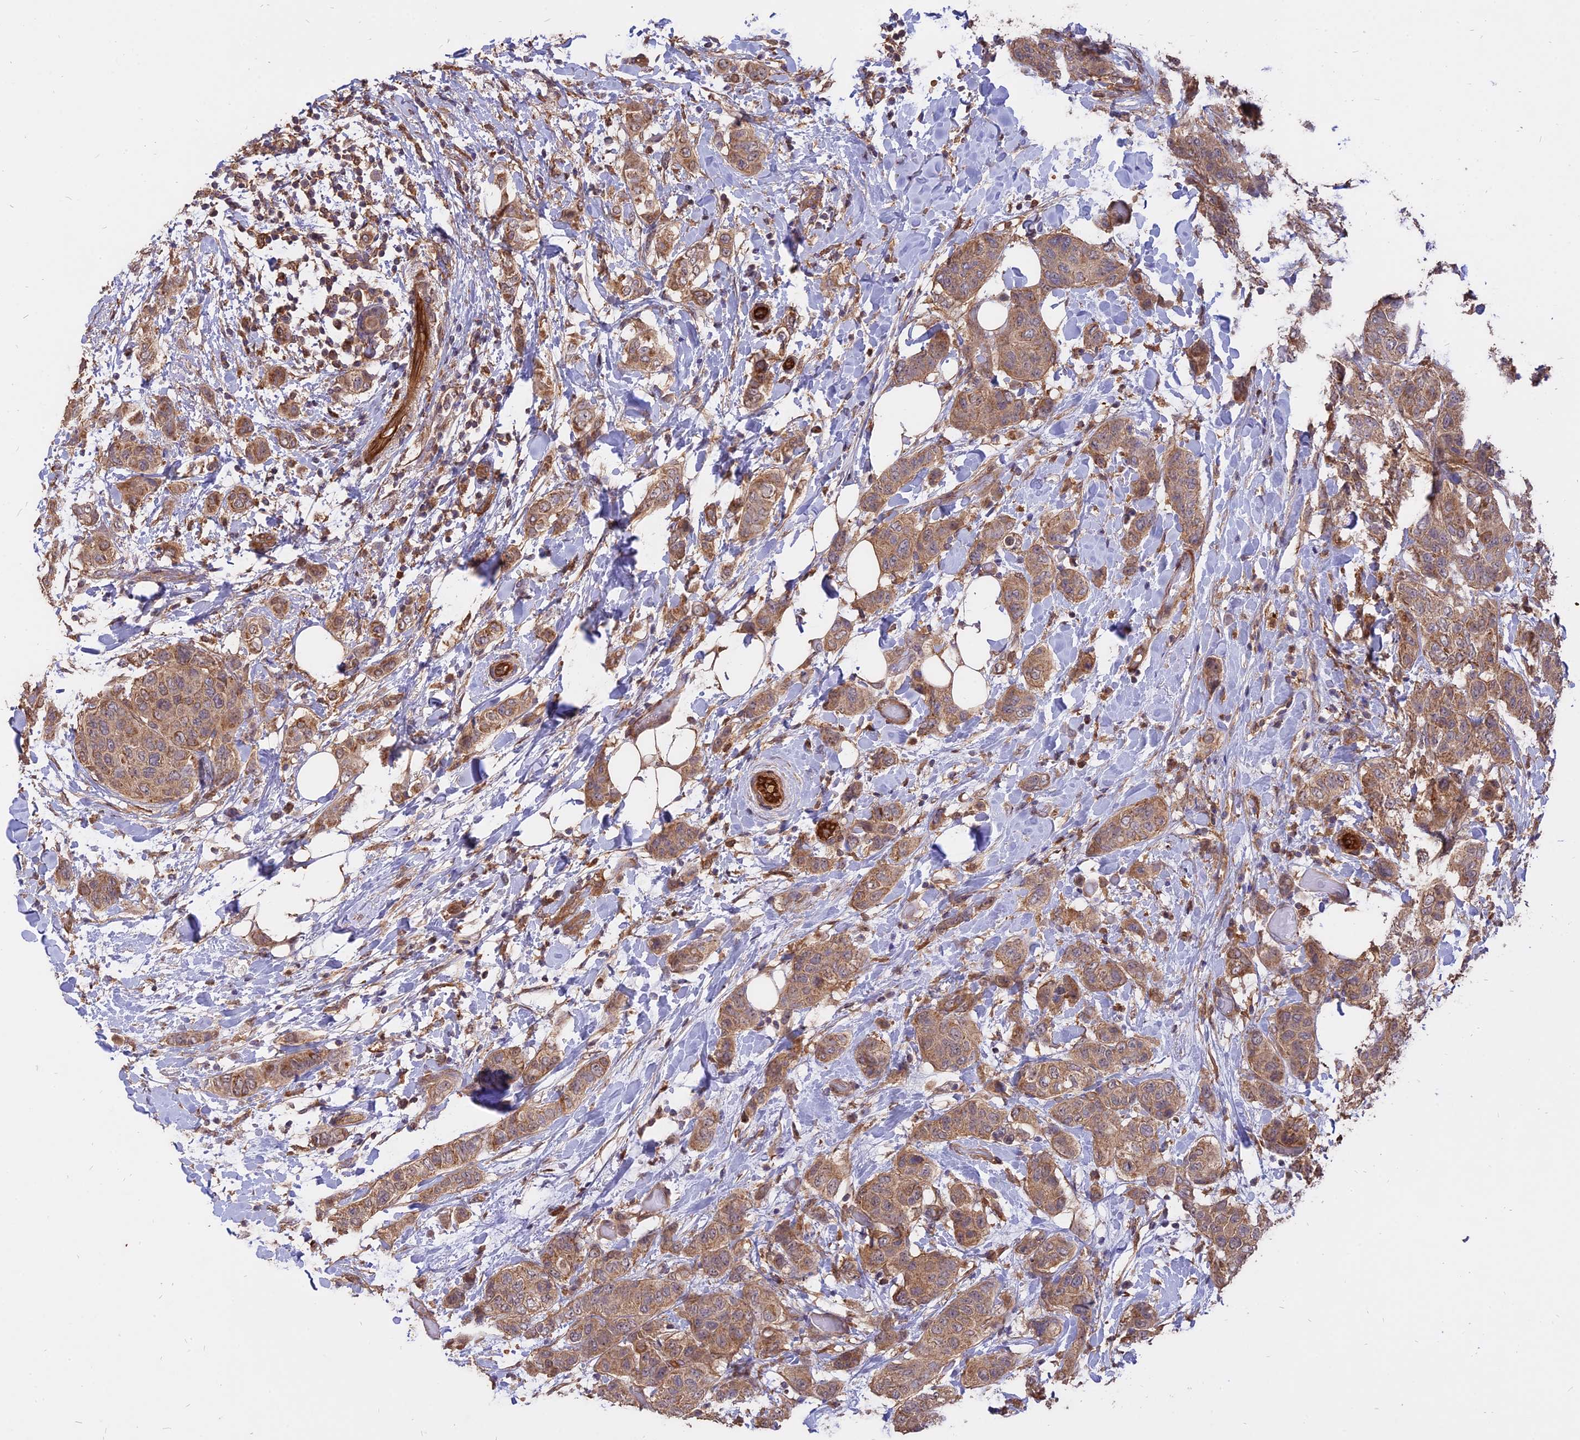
{"staining": {"intensity": "moderate", "quantity": ">75%", "location": "cytoplasmic/membranous"}, "tissue": "breast cancer", "cell_type": "Tumor cells", "image_type": "cancer", "snomed": [{"axis": "morphology", "description": "Lobular carcinoma"}, {"axis": "topography", "description": "Breast"}], "caption": "A high-resolution image shows immunohistochemistry (IHC) staining of breast lobular carcinoma, which displays moderate cytoplasmic/membranous positivity in about >75% of tumor cells. (Brightfield microscopy of DAB IHC at high magnification).", "gene": "SAC3D1", "patient": {"sex": "female", "age": 51}}